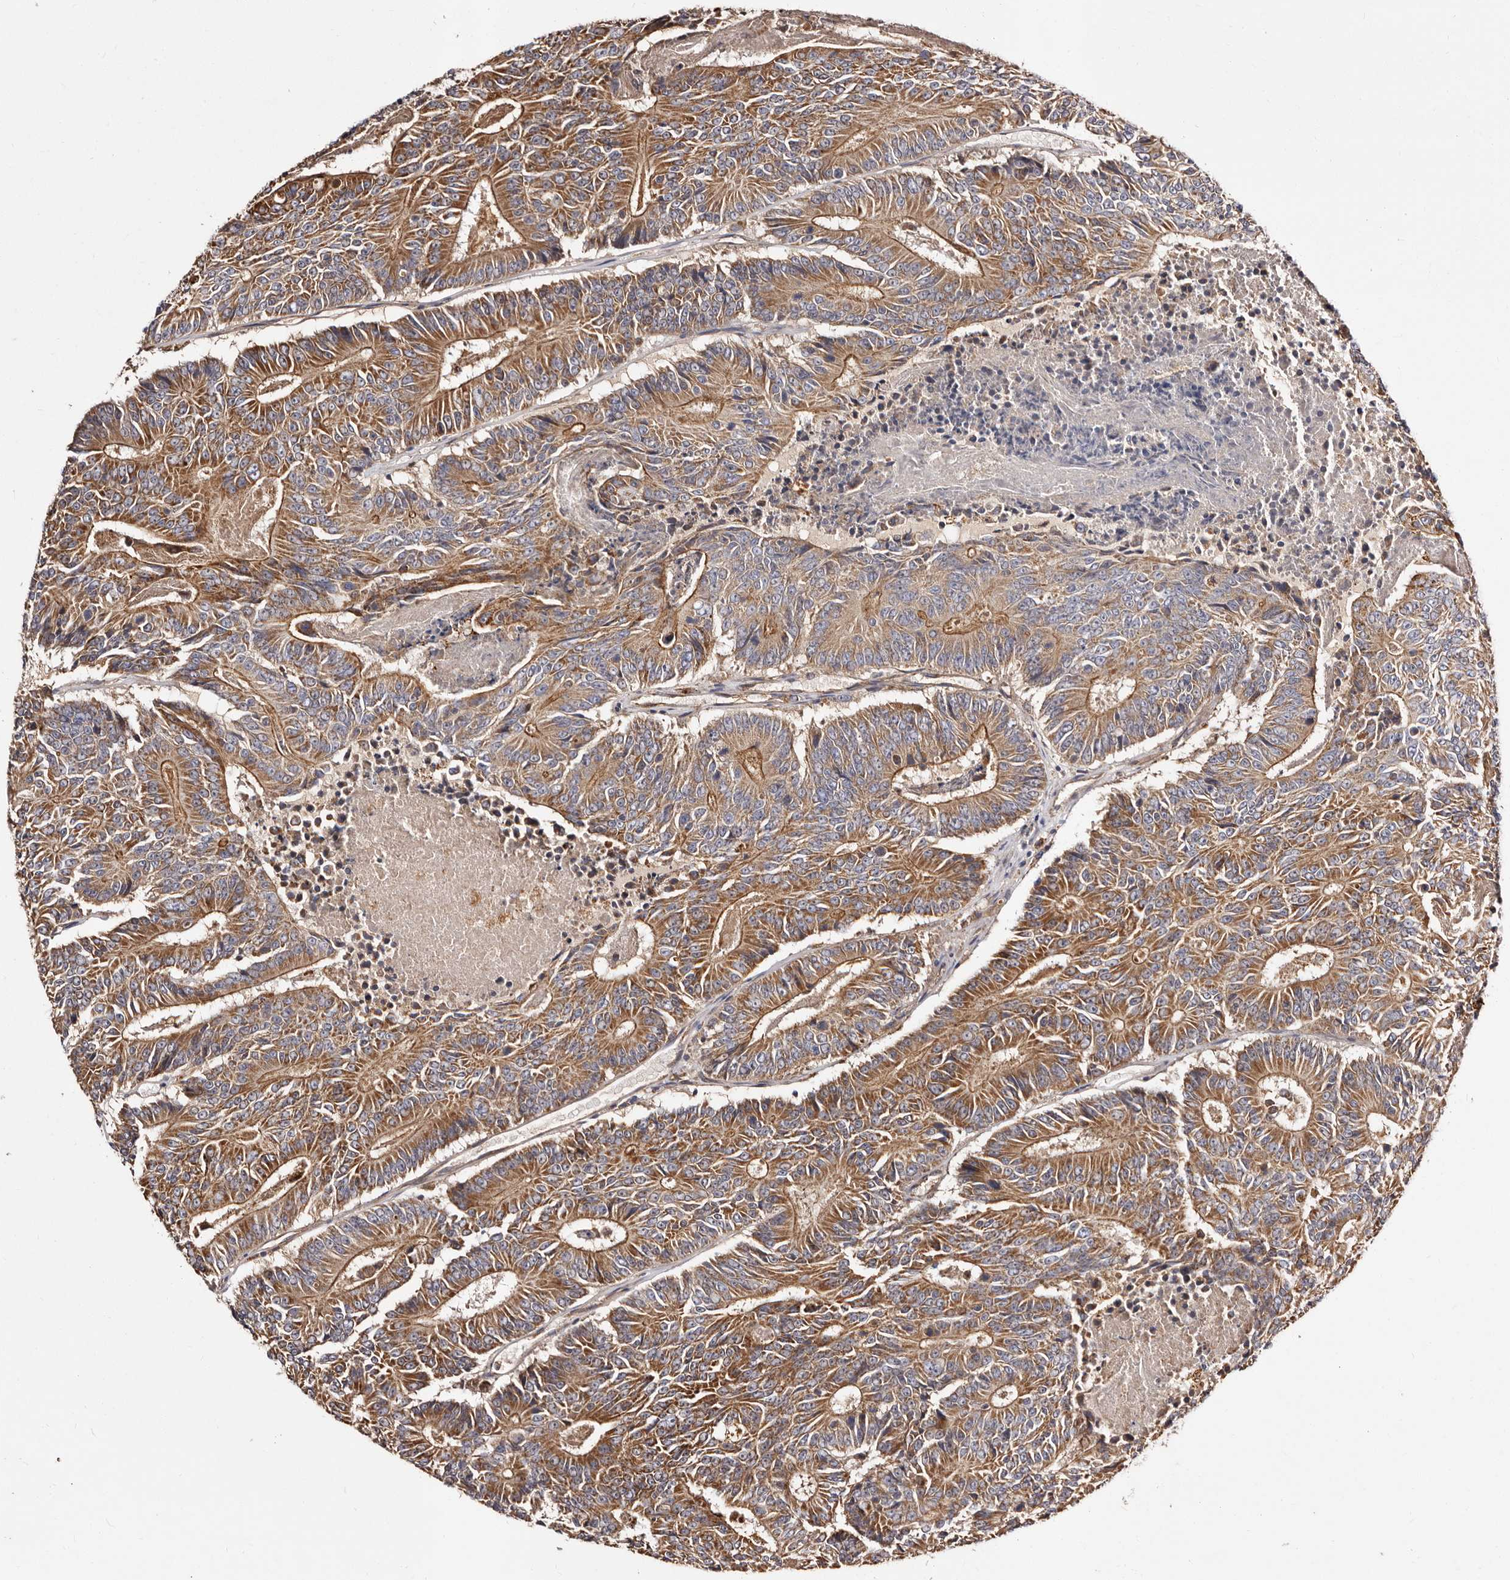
{"staining": {"intensity": "moderate", "quantity": ">75%", "location": "cytoplasmic/membranous"}, "tissue": "colorectal cancer", "cell_type": "Tumor cells", "image_type": "cancer", "snomed": [{"axis": "morphology", "description": "Adenocarcinoma, NOS"}, {"axis": "topography", "description": "Colon"}], "caption": "Protein analysis of colorectal cancer (adenocarcinoma) tissue exhibits moderate cytoplasmic/membranous positivity in approximately >75% of tumor cells.", "gene": "LUZP1", "patient": {"sex": "male", "age": 83}}